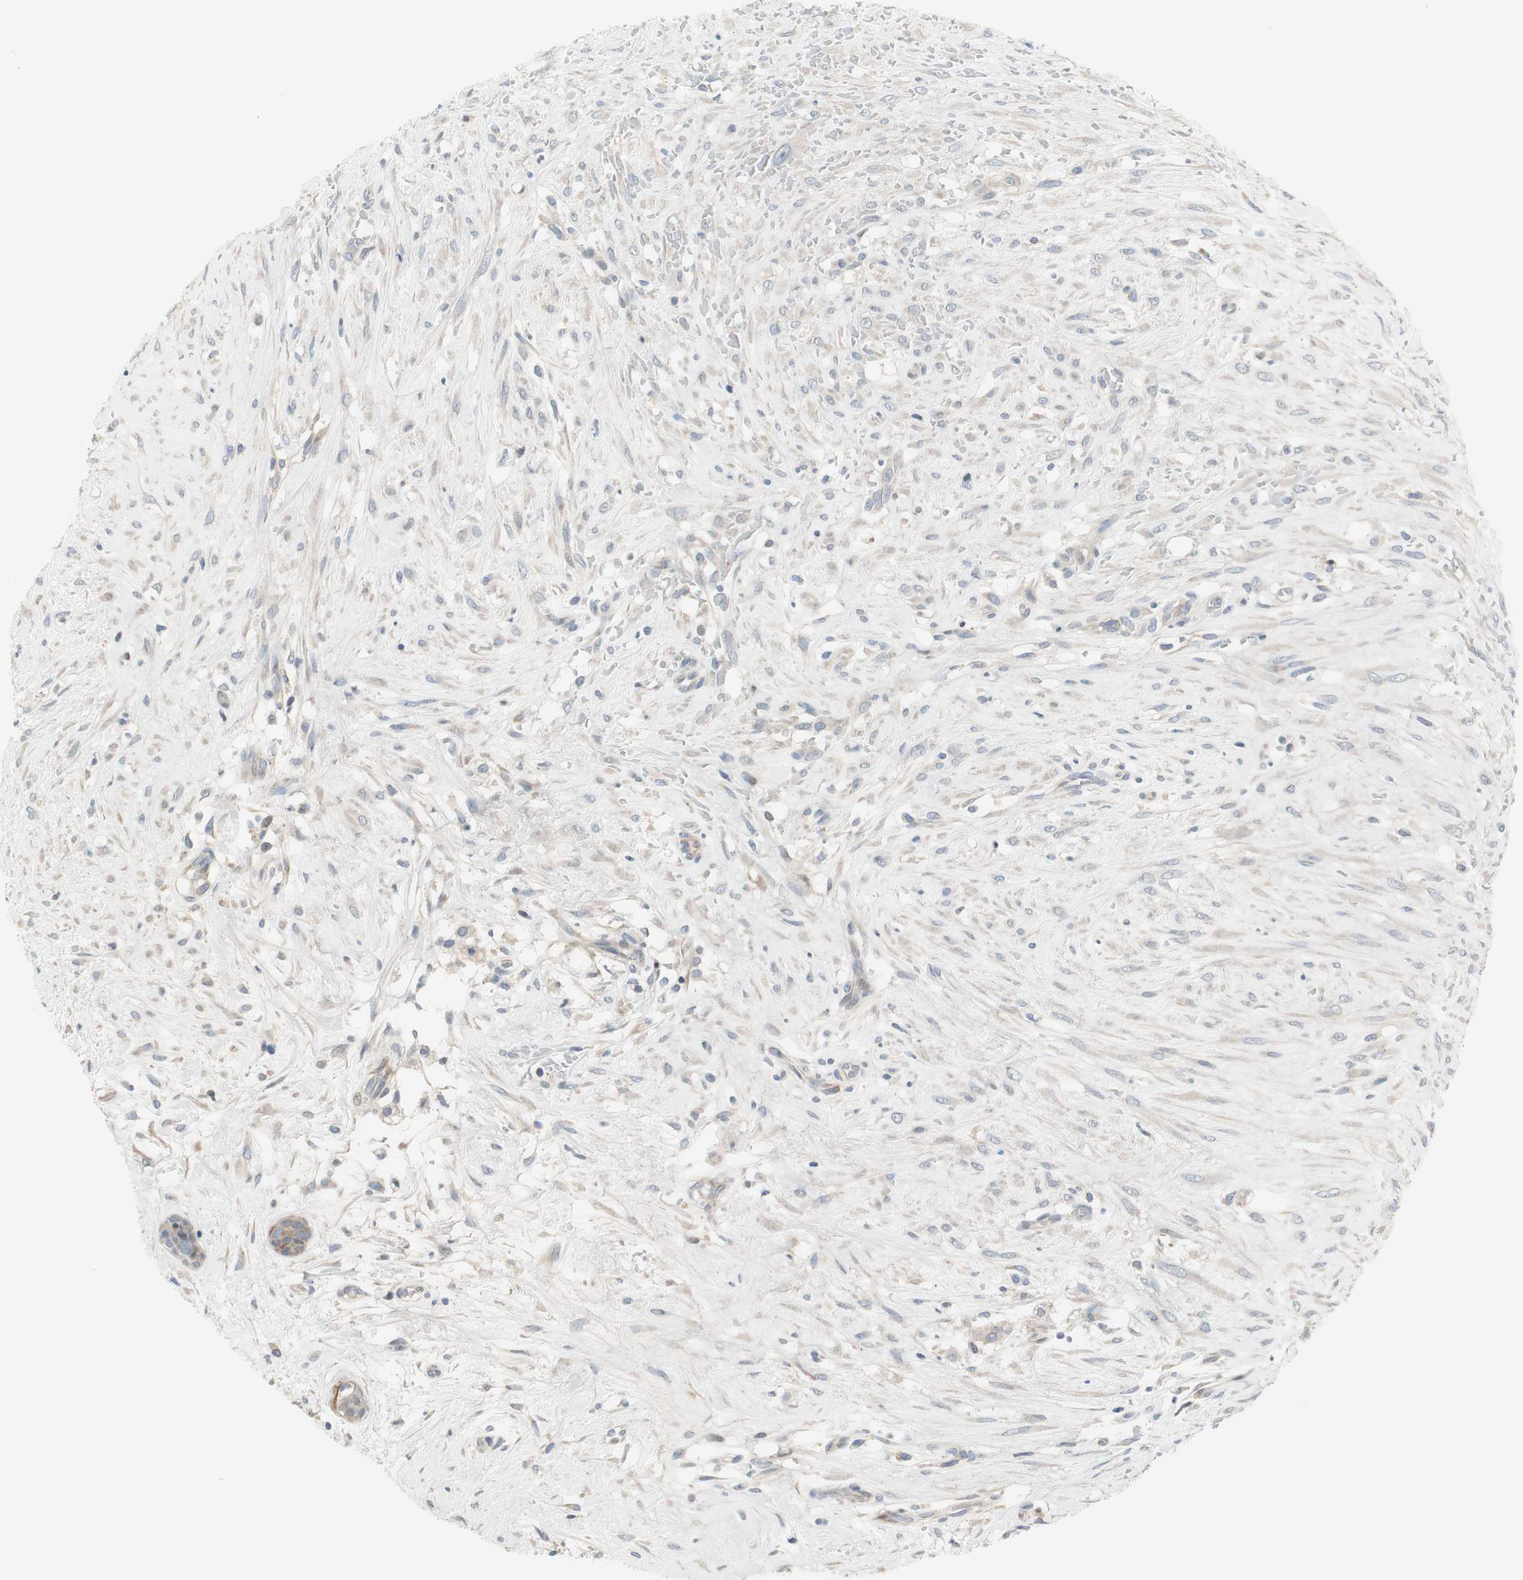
{"staining": {"intensity": "negative", "quantity": "none", "location": "none"}, "tissue": "breast cancer", "cell_type": "Tumor cells", "image_type": "cancer", "snomed": [{"axis": "morphology", "description": "Duct carcinoma"}, {"axis": "topography", "description": "Breast"}], "caption": "This is a image of IHC staining of intraductal carcinoma (breast), which shows no positivity in tumor cells.", "gene": "TACR3", "patient": {"sex": "female", "age": 40}}